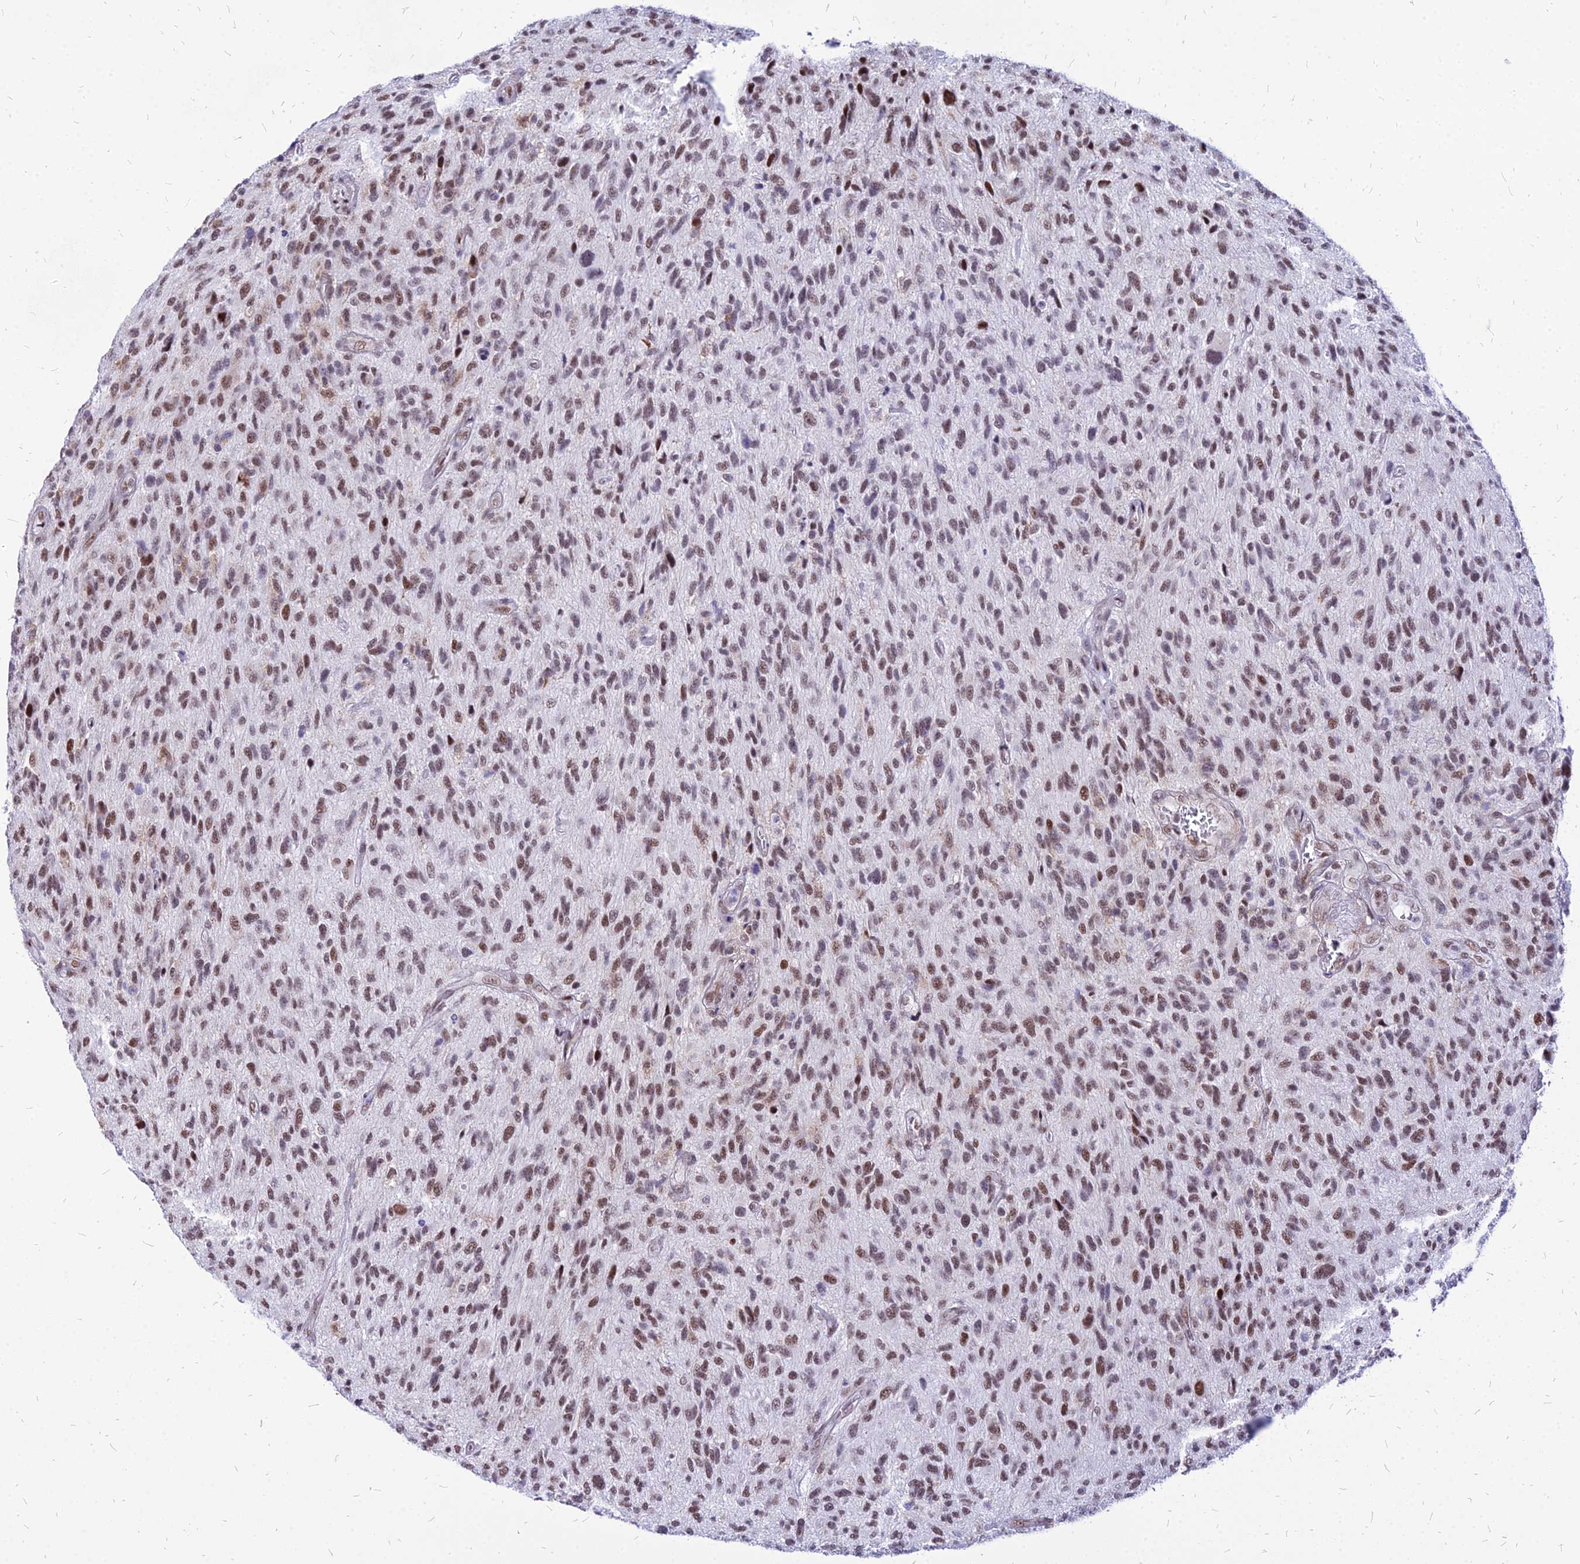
{"staining": {"intensity": "moderate", "quantity": "25%-75%", "location": "nuclear"}, "tissue": "glioma", "cell_type": "Tumor cells", "image_type": "cancer", "snomed": [{"axis": "morphology", "description": "Glioma, malignant, High grade"}, {"axis": "topography", "description": "Brain"}], "caption": "Glioma stained with a brown dye shows moderate nuclear positive staining in about 25%-75% of tumor cells.", "gene": "FDX2", "patient": {"sex": "male", "age": 47}}